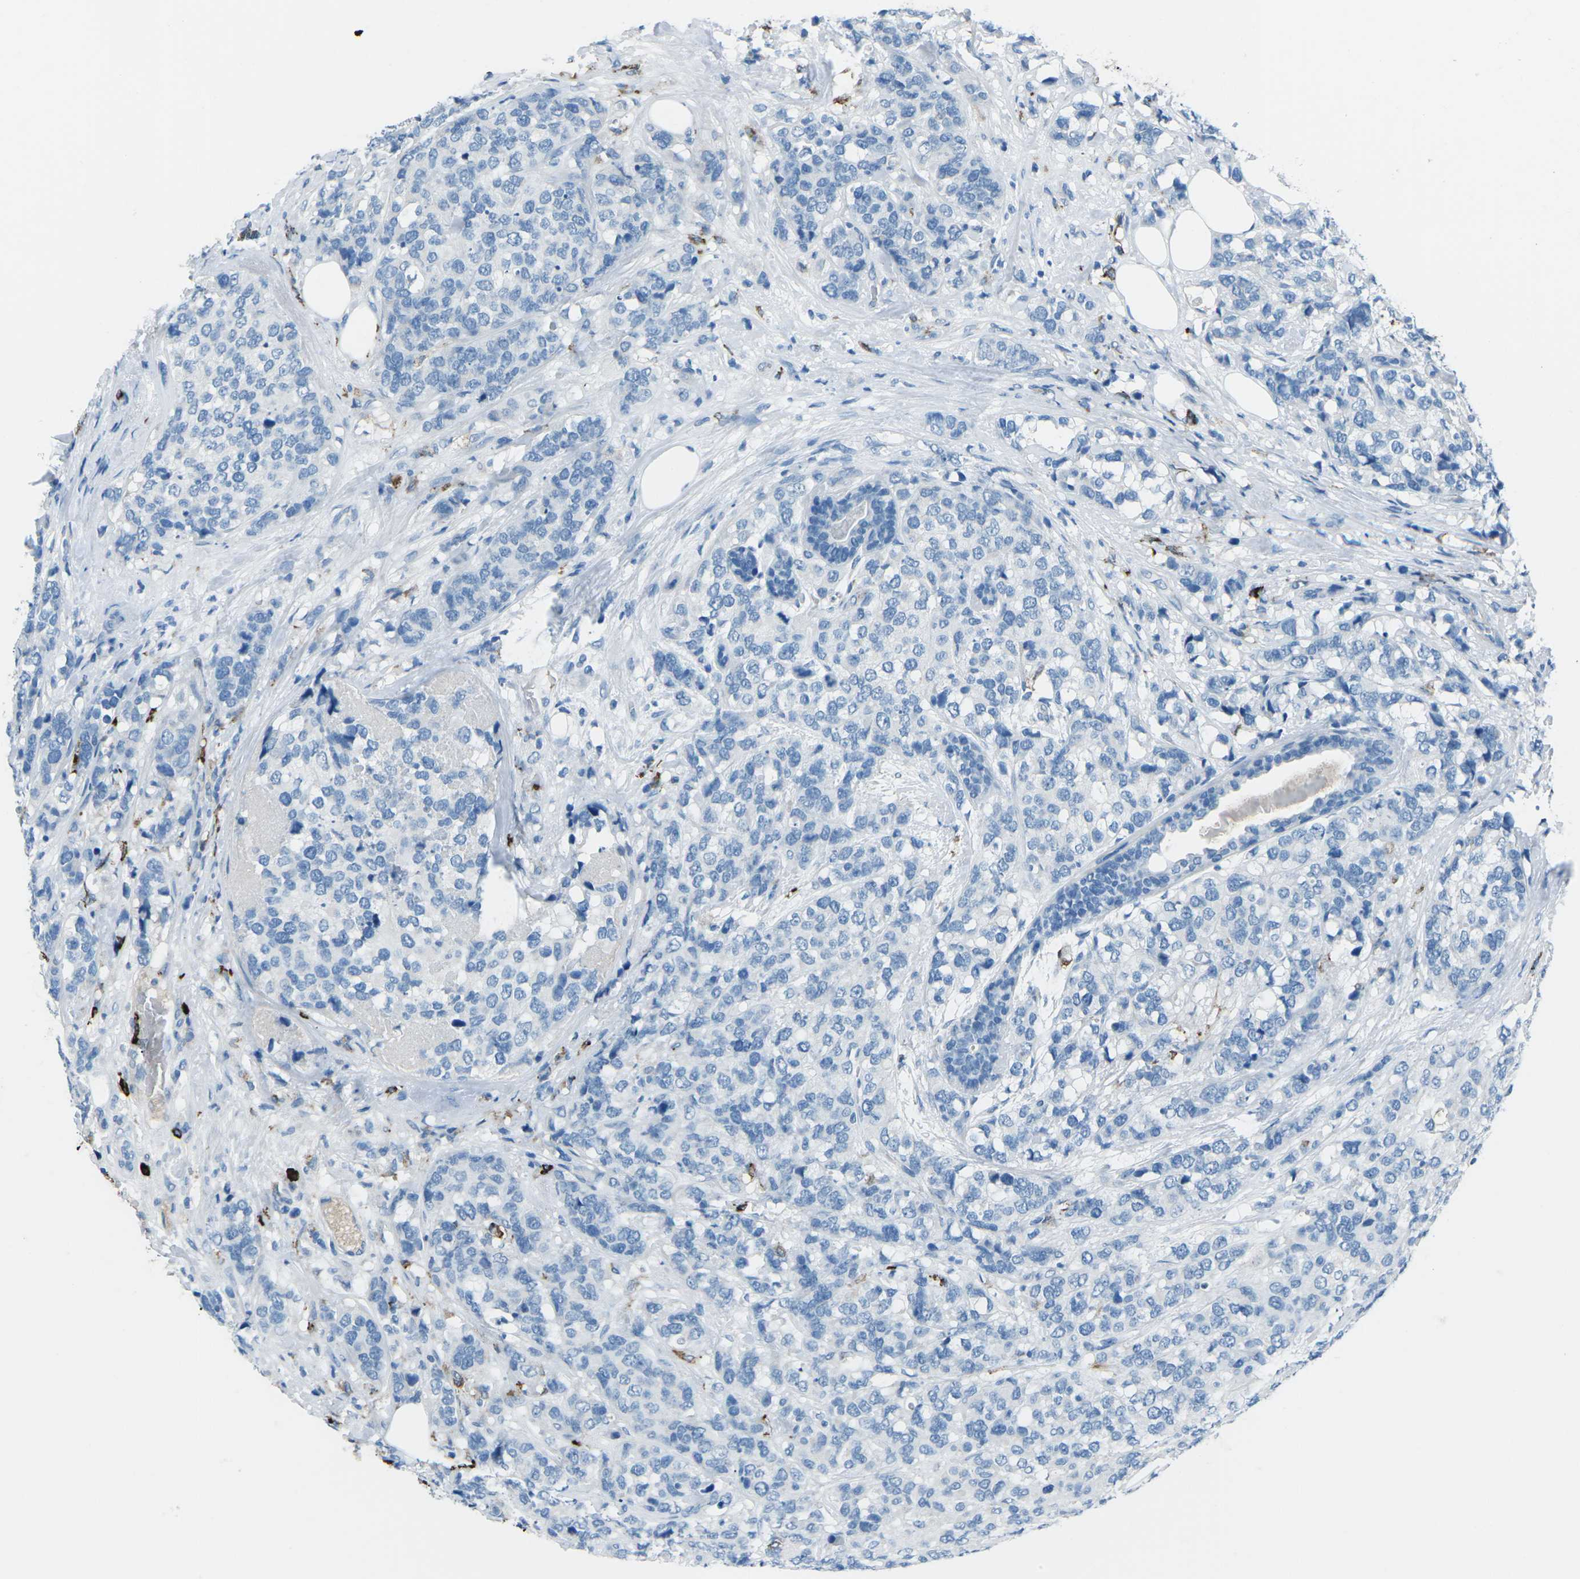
{"staining": {"intensity": "negative", "quantity": "none", "location": "none"}, "tissue": "breast cancer", "cell_type": "Tumor cells", "image_type": "cancer", "snomed": [{"axis": "morphology", "description": "Lobular carcinoma"}, {"axis": "topography", "description": "Breast"}], "caption": "A micrograph of human breast cancer is negative for staining in tumor cells.", "gene": "FCN1", "patient": {"sex": "female", "age": 59}}